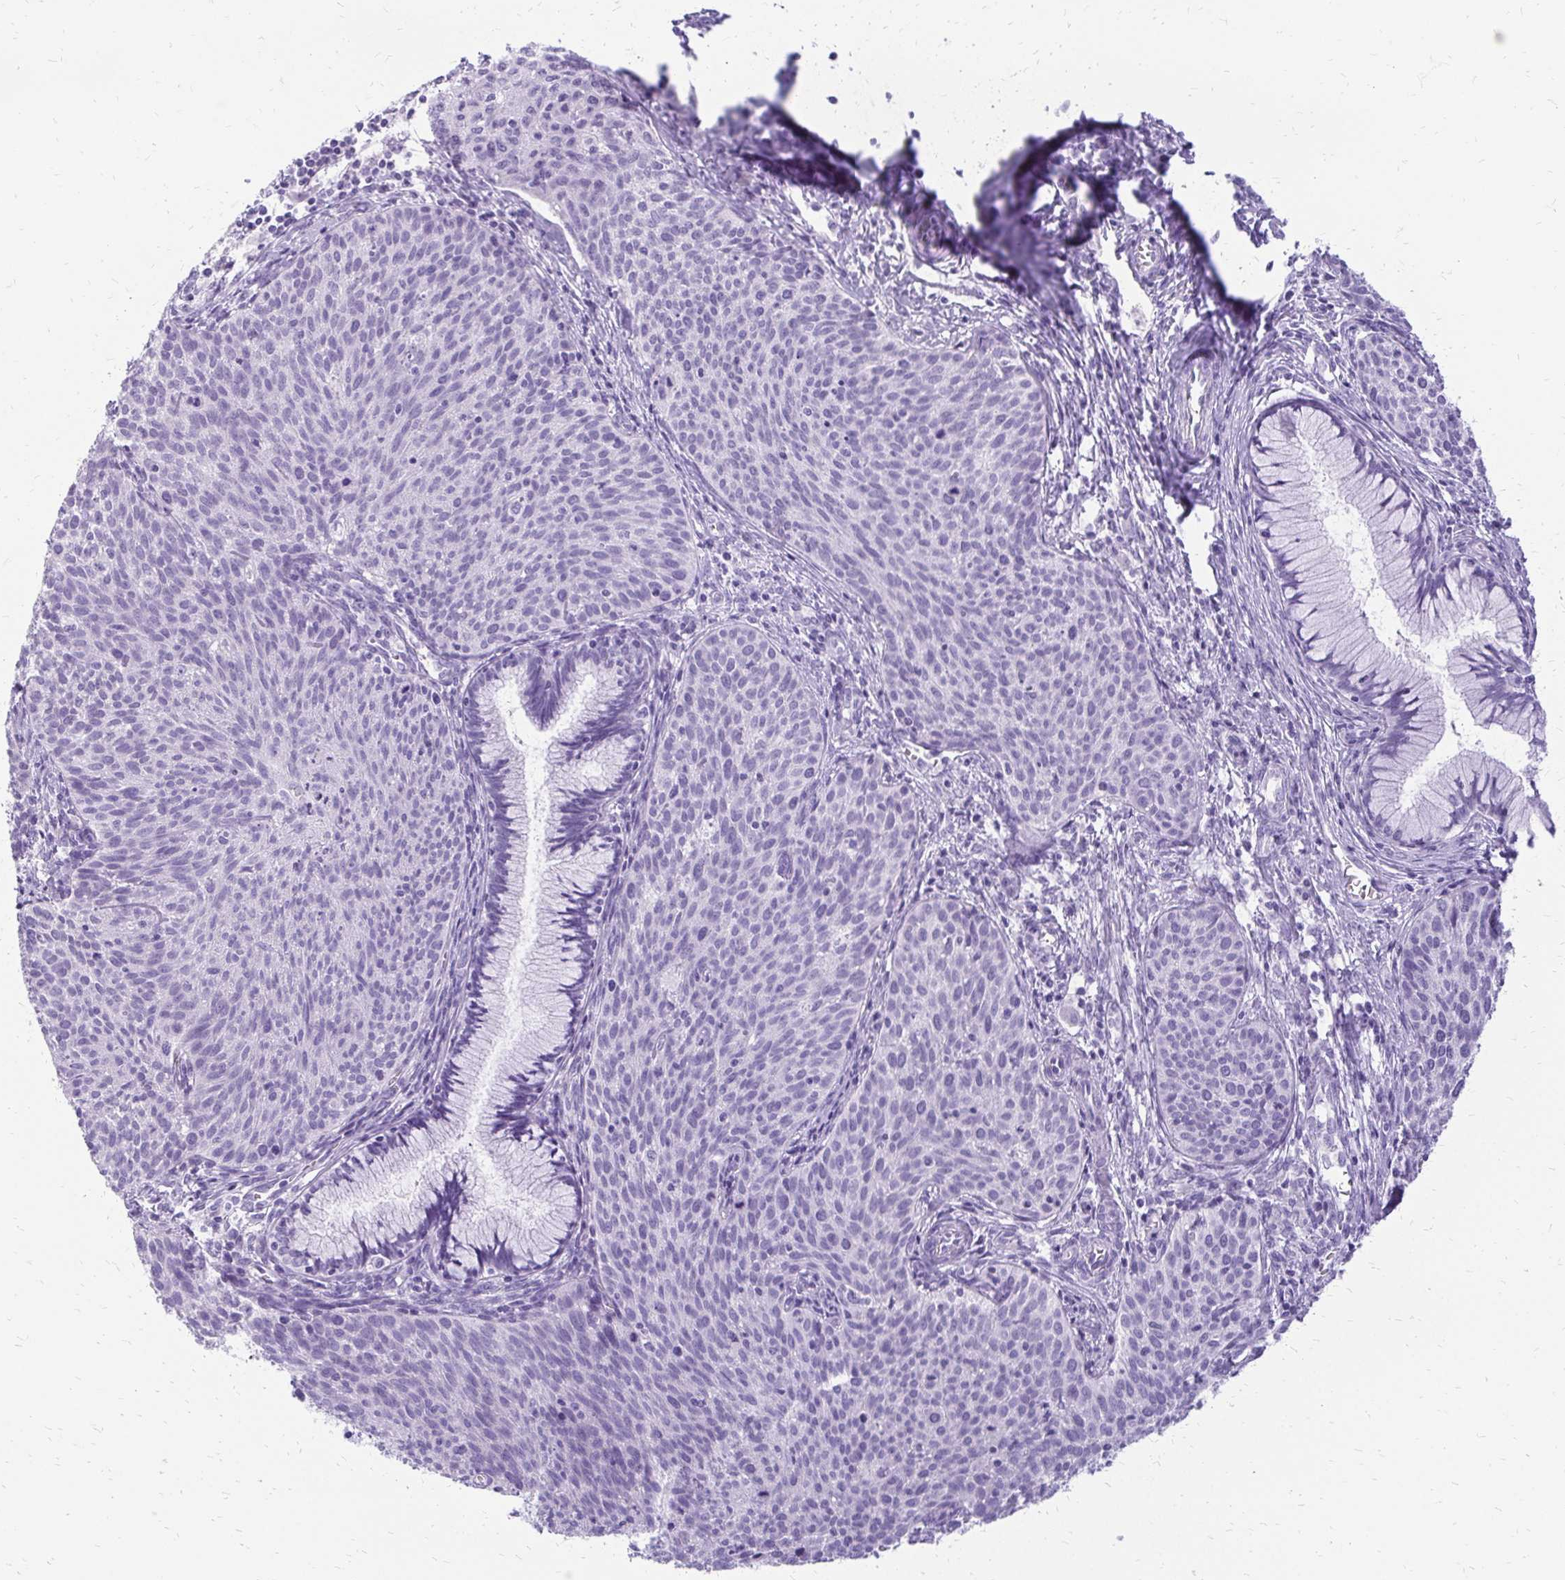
{"staining": {"intensity": "negative", "quantity": "none", "location": "none"}, "tissue": "cervical cancer", "cell_type": "Tumor cells", "image_type": "cancer", "snomed": [{"axis": "morphology", "description": "Squamous cell carcinoma, NOS"}, {"axis": "topography", "description": "Cervix"}], "caption": "Immunohistochemical staining of cervical cancer (squamous cell carcinoma) displays no significant staining in tumor cells. (DAB (3,3'-diaminobenzidine) IHC, high magnification).", "gene": "SLC32A1", "patient": {"sex": "female", "age": 38}}